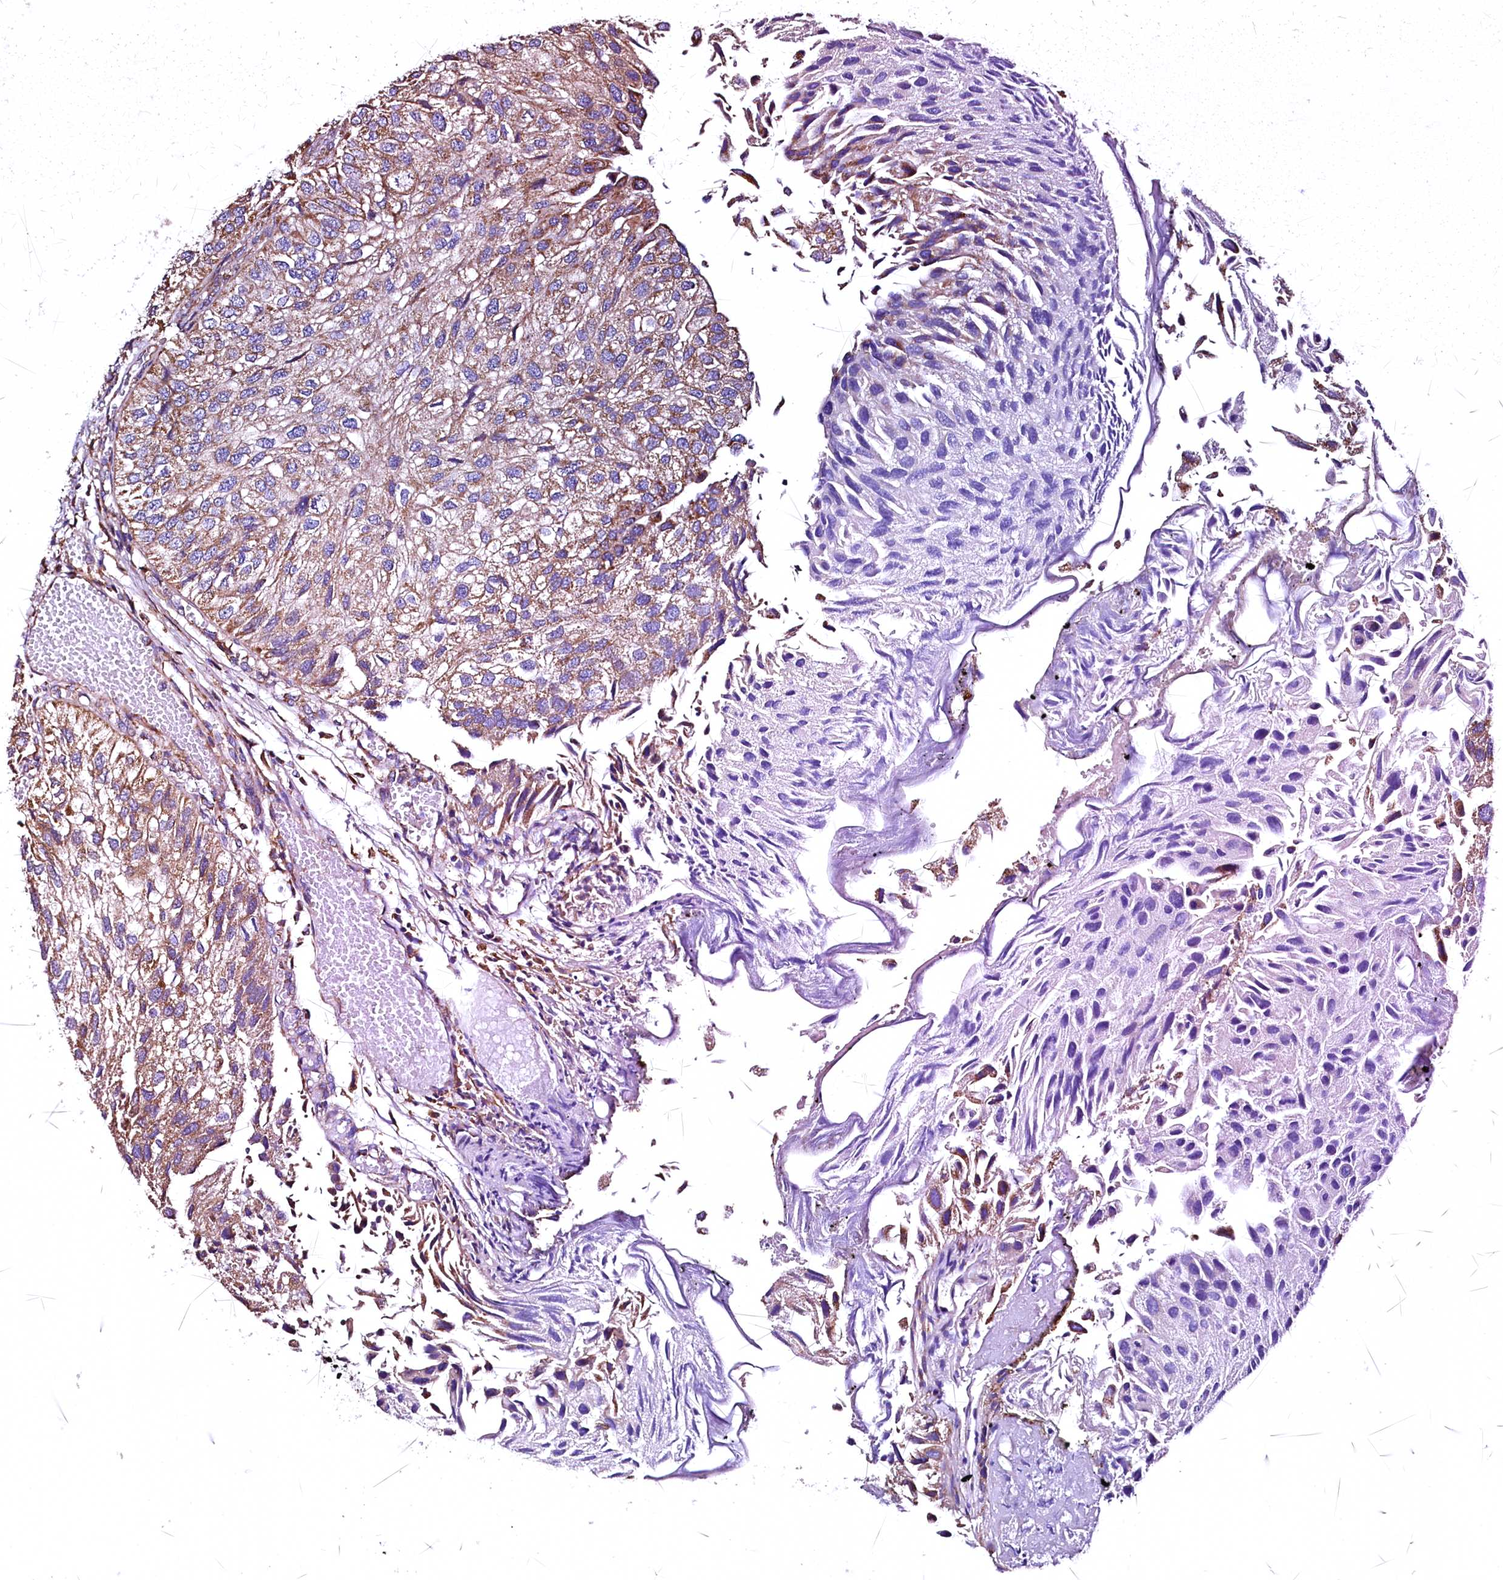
{"staining": {"intensity": "moderate", "quantity": "25%-75%", "location": "cytoplasmic/membranous"}, "tissue": "urothelial cancer", "cell_type": "Tumor cells", "image_type": "cancer", "snomed": [{"axis": "morphology", "description": "Urothelial carcinoma, Low grade"}, {"axis": "topography", "description": "Urinary bladder"}], "caption": "This histopathology image exhibits immunohistochemistry (IHC) staining of human low-grade urothelial carcinoma, with medium moderate cytoplasmic/membranous positivity in approximately 25%-75% of tumor cells.", "gene": "NUDT15", "patient": {"sex": "female", "age": 89}}